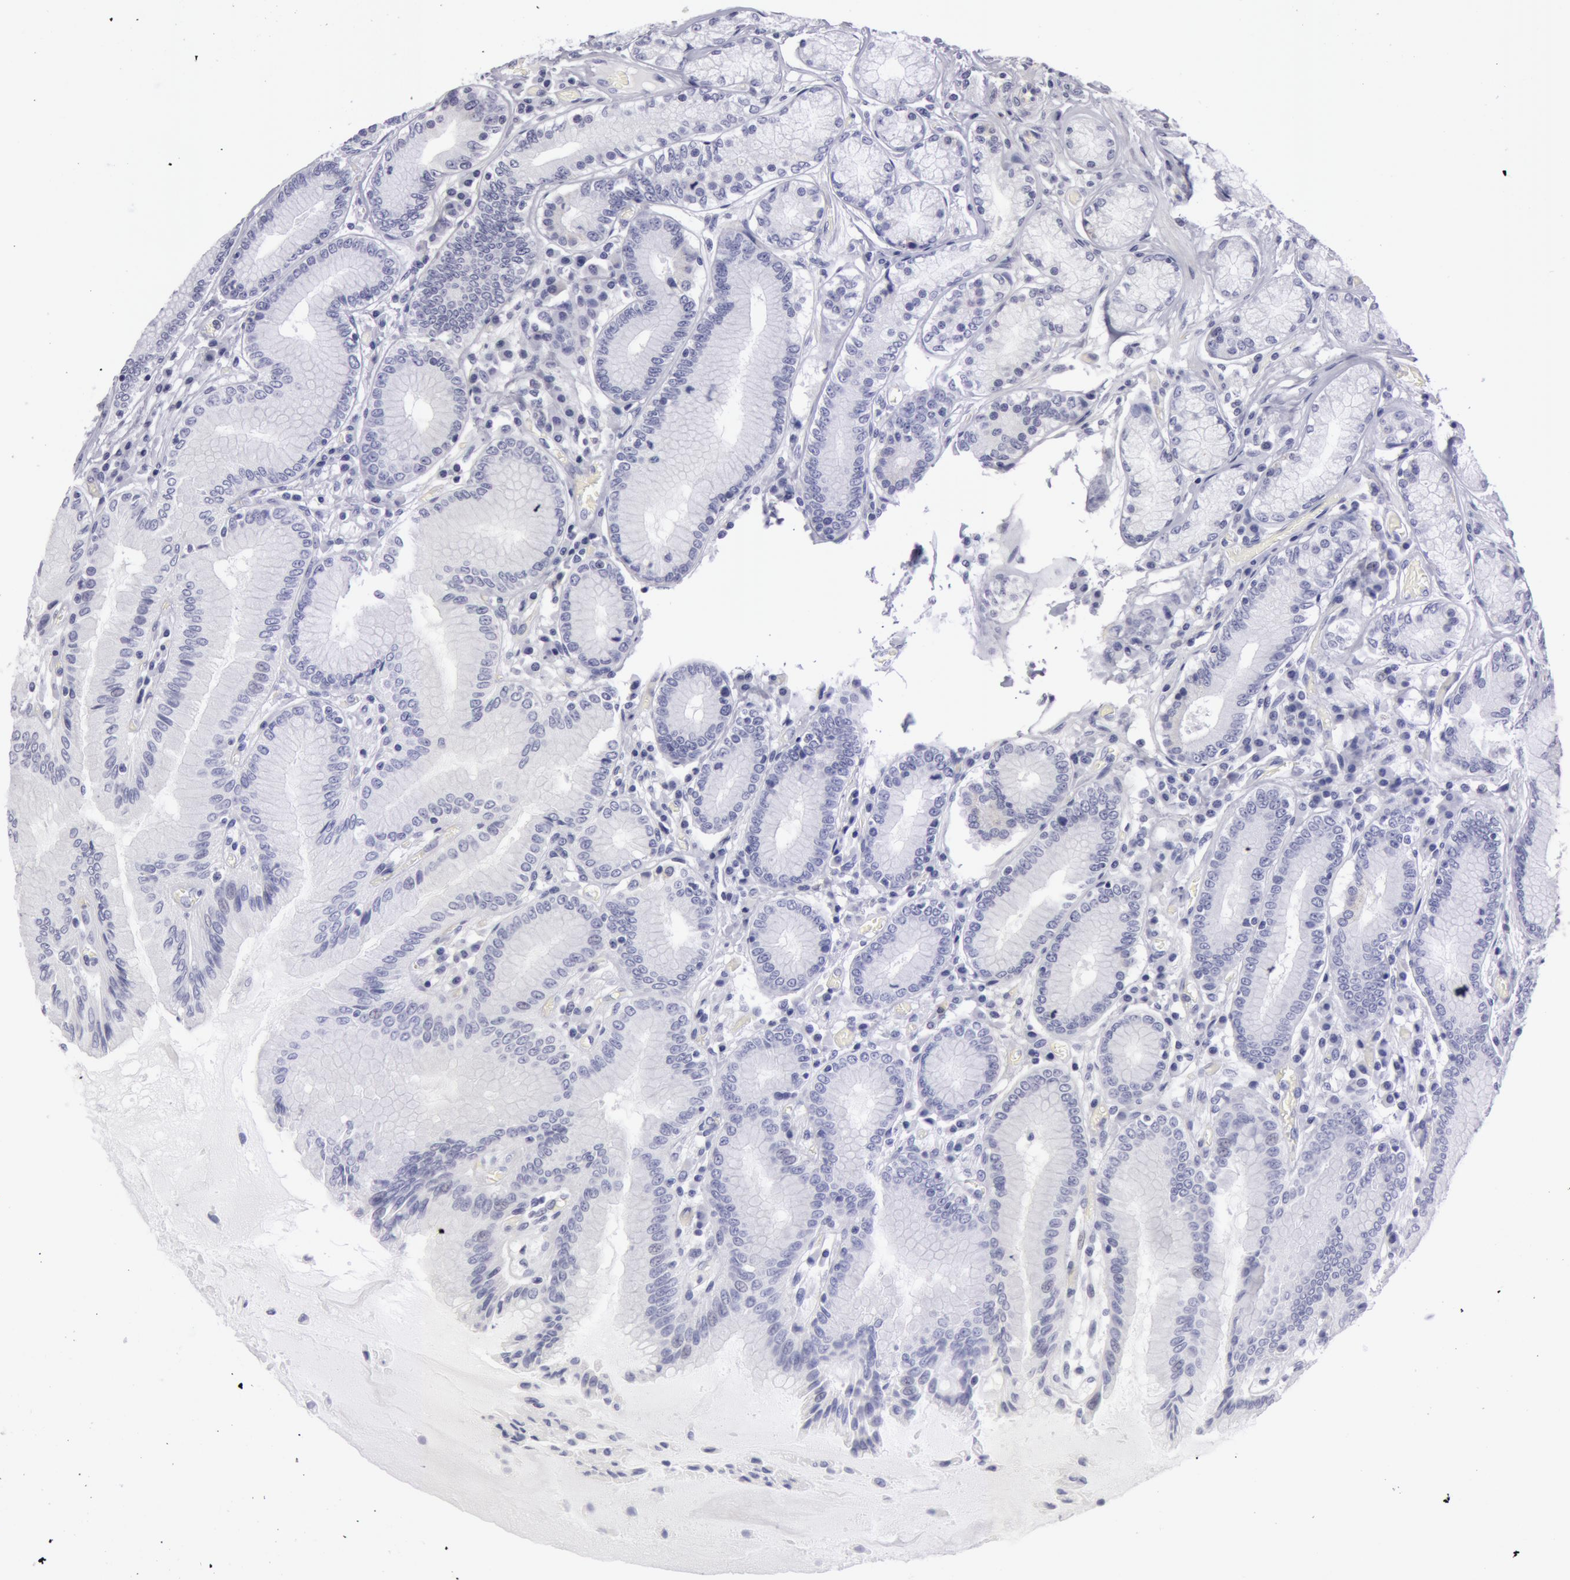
{"staining": {"intensity": "negative", "quantity": "none", "location": "none"}, "tissue": "stomach", "cell_type": "Glandular cells", "image_type": "normal", "snomed": [{"axis": "morphology", "description": "Normal tissue, NOS"}, {"axis": "morphology", "description": "Adenocarcinoma, NOS"}, {"axis": "topography", "description": "Stomach, lower"}], "caption": "An image of stomach stained for a protein exhibits no brown staining in glandular cells.", "gene": "AMACR", "patient": {"sex": "female", "age": 76}}